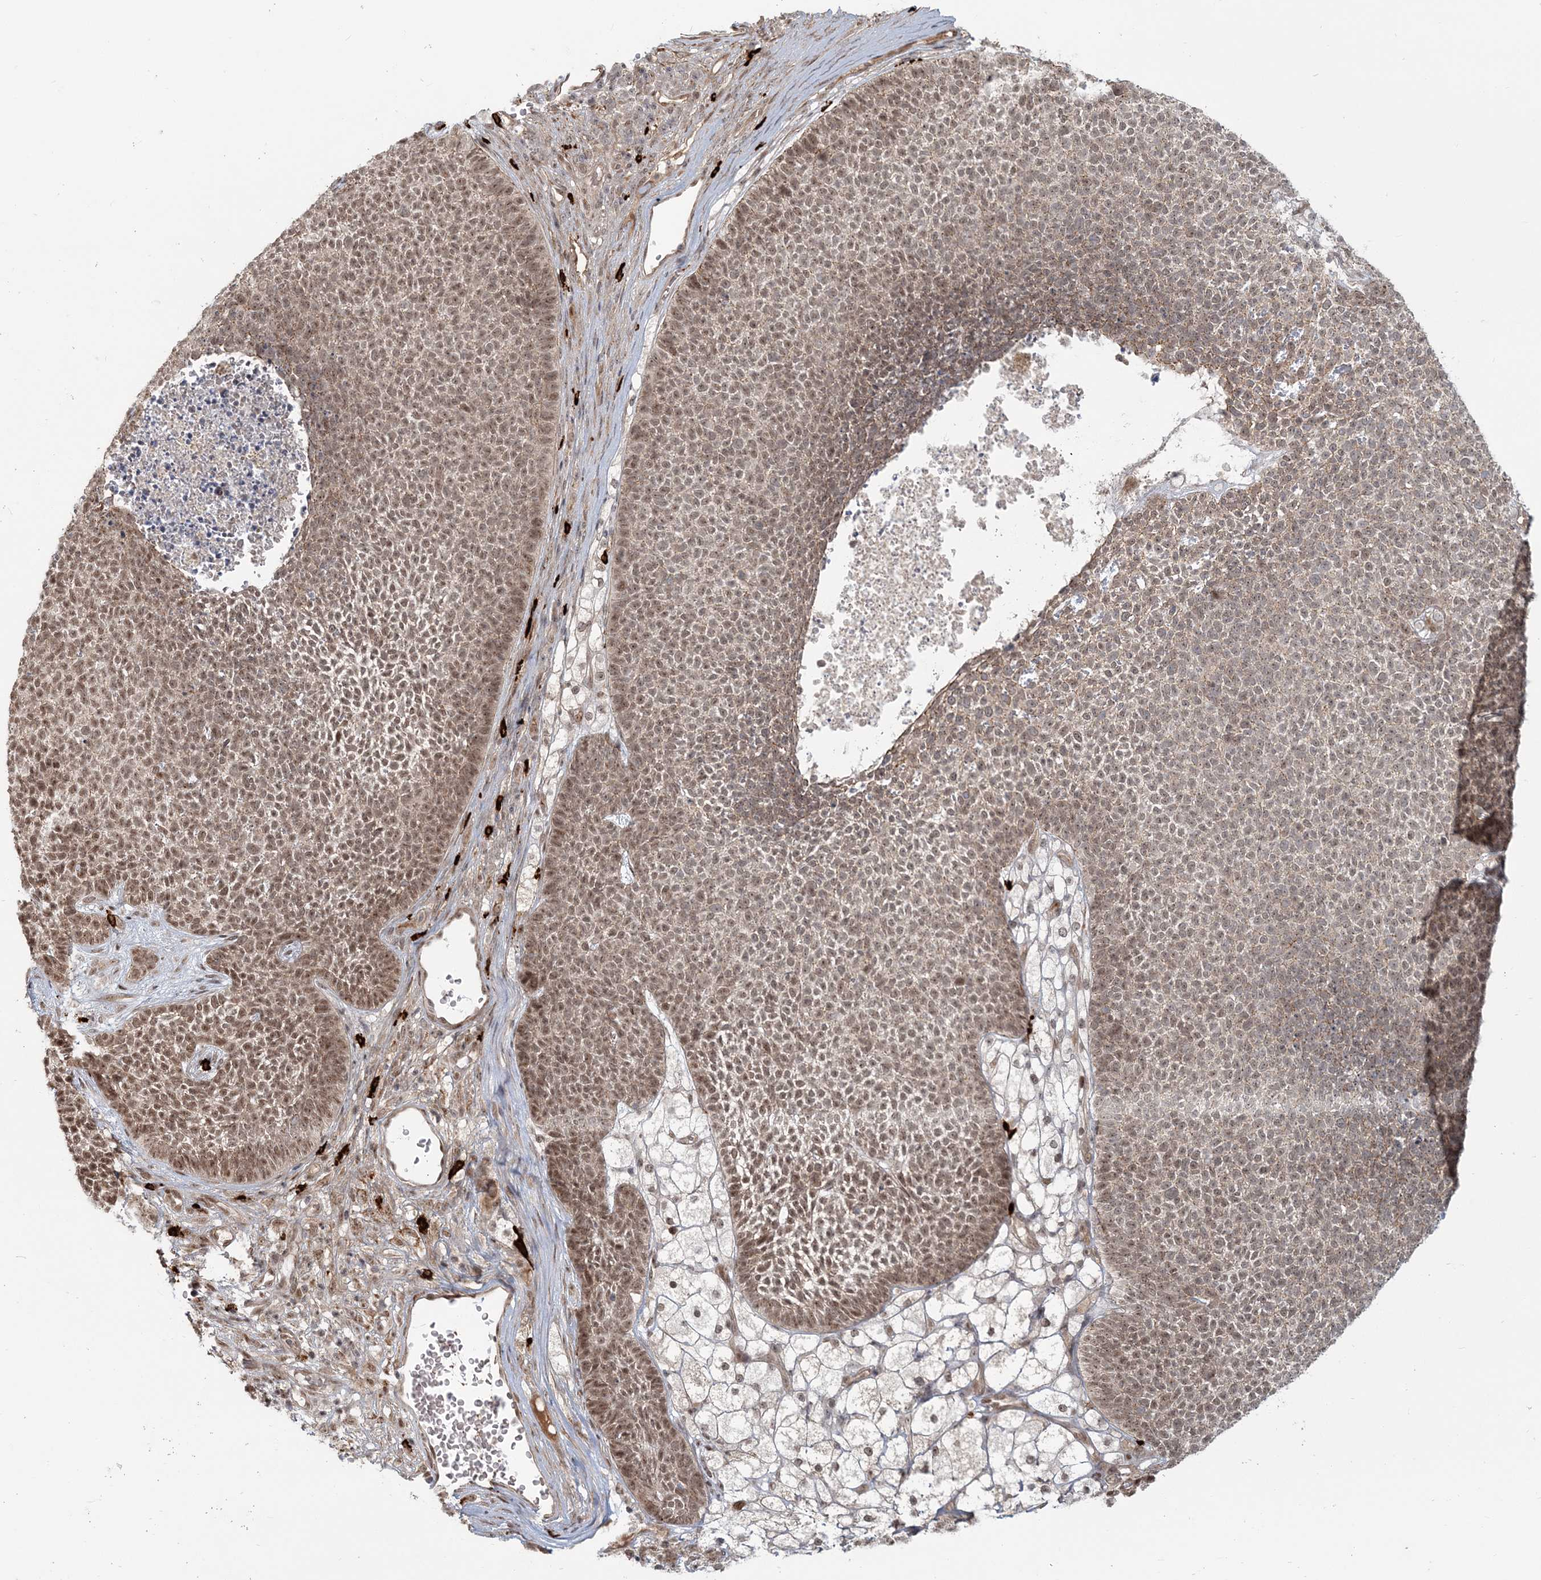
{"staining": {"intensity": "moderate", "quantity": ">75%", "location": "nuclear"}, "tissue": "skin cancer", "cell_type": "Tumor cells", "image_type": "cancer", "snomed": [{"axis": "morphology", "description": "Basal cell carcinoma"}, {"axis": "topography", "description": "Skin"}], "caption": "Approximately >75% of tumor cells in skin cancer (basal cell carcinoma) demonstrate moderate nuclear protein positivity as visualized by brown immunohistochemical staining.", "gene": "SH3PXD2A", "patient": {"sex": "female", "age": 84}}